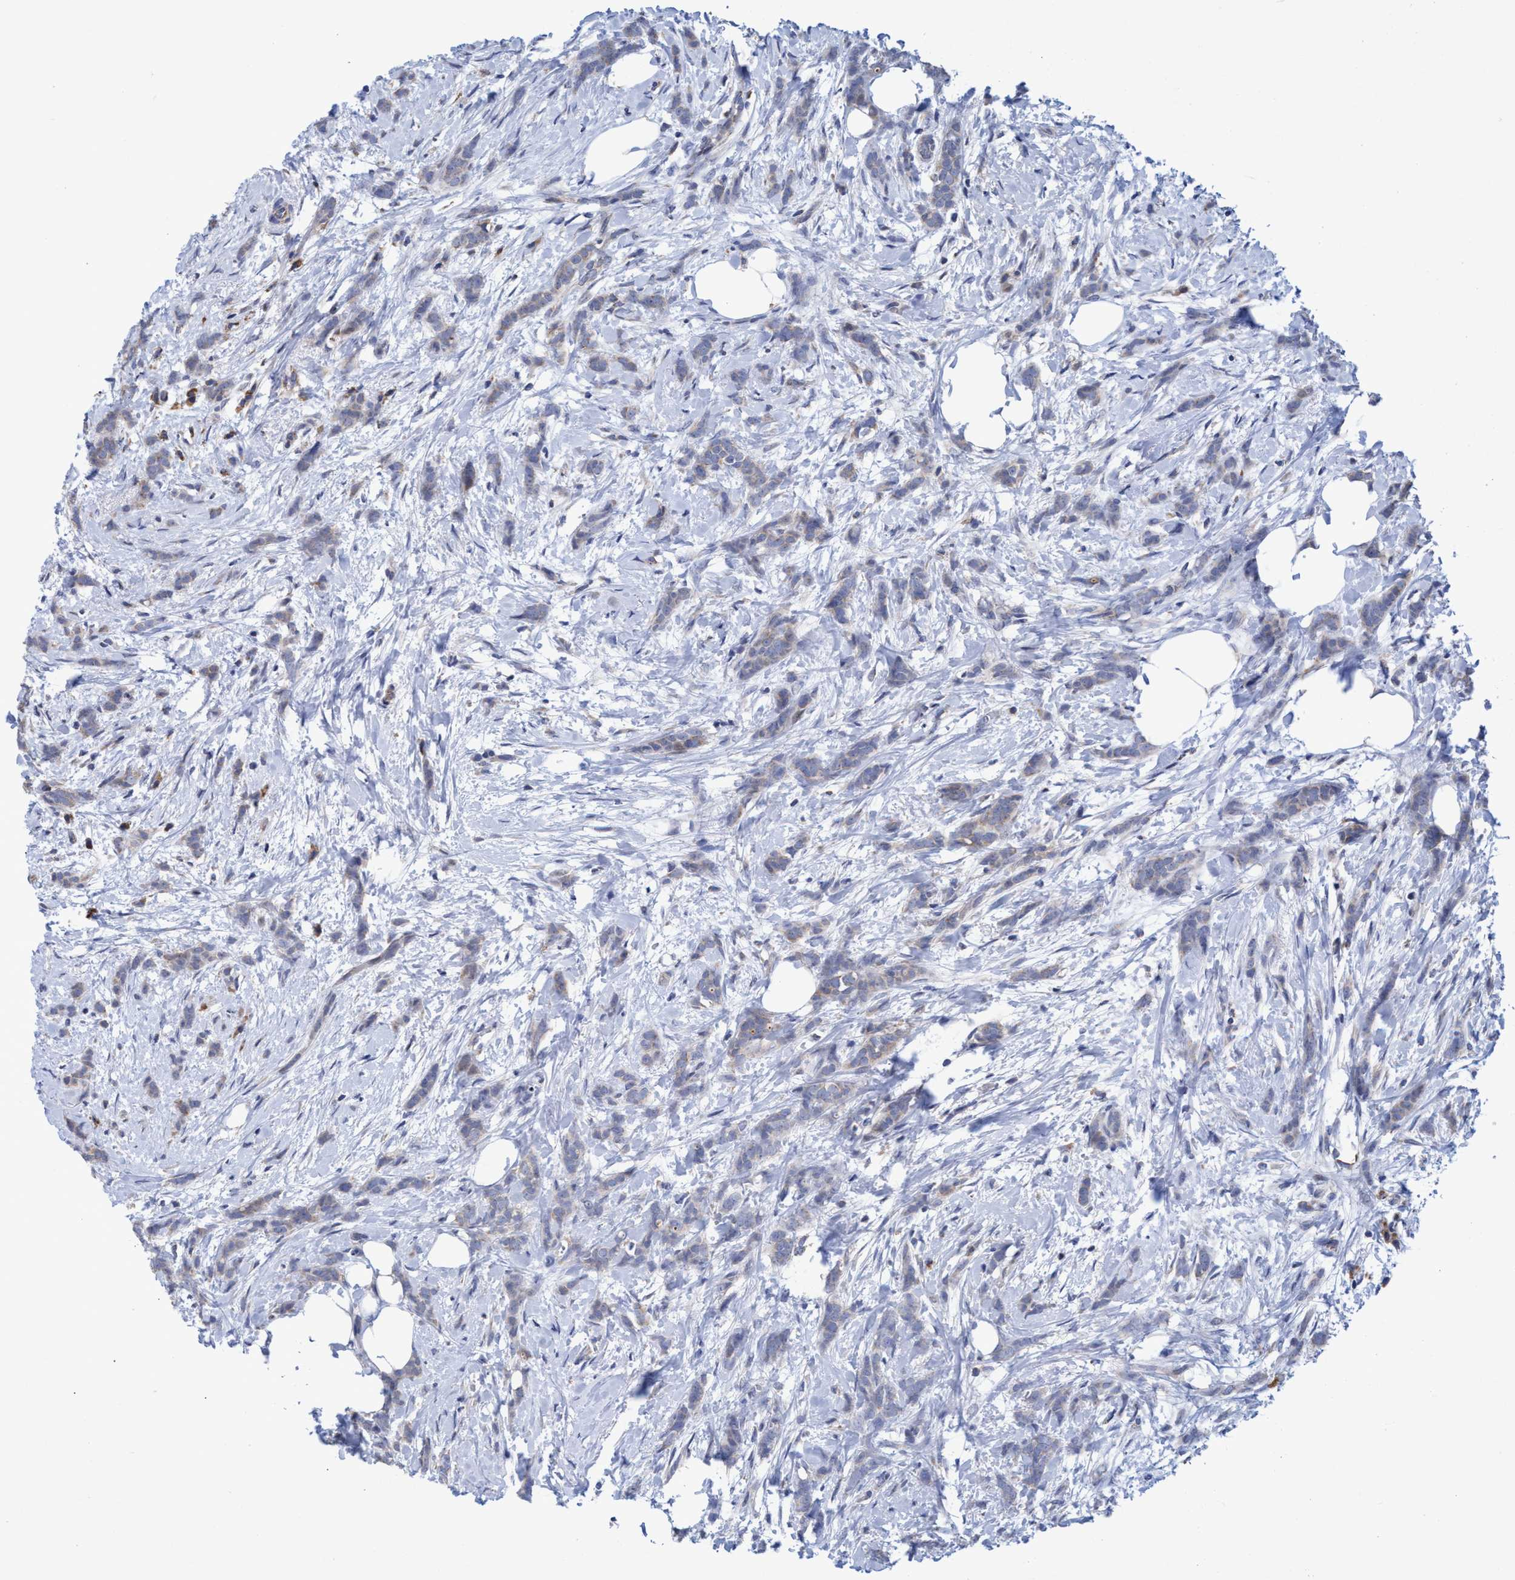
{"staining": {"intensity": "weak", "quantity": "25%-75%", "location": "cytoplasmic/membranous"}, "tissue": "breast cancer", "cell_type": "Tumor cells", "image_type": "cancer", "snomed": [{"axis": "morphology", "description": "Lobular carcinoma, in situ"}, {"axis": "morphology", "description": "Lobular carcinoma"}, {"axis": "topography", "description": "Breast"}], "caption": "Tumor cells display low levels of weak cytoplasmic/membranous staining in approximately 25%-75% of cells in breast cancer.", "gene": "NAT16", "patient": {"sex": "female", "age": 41}}